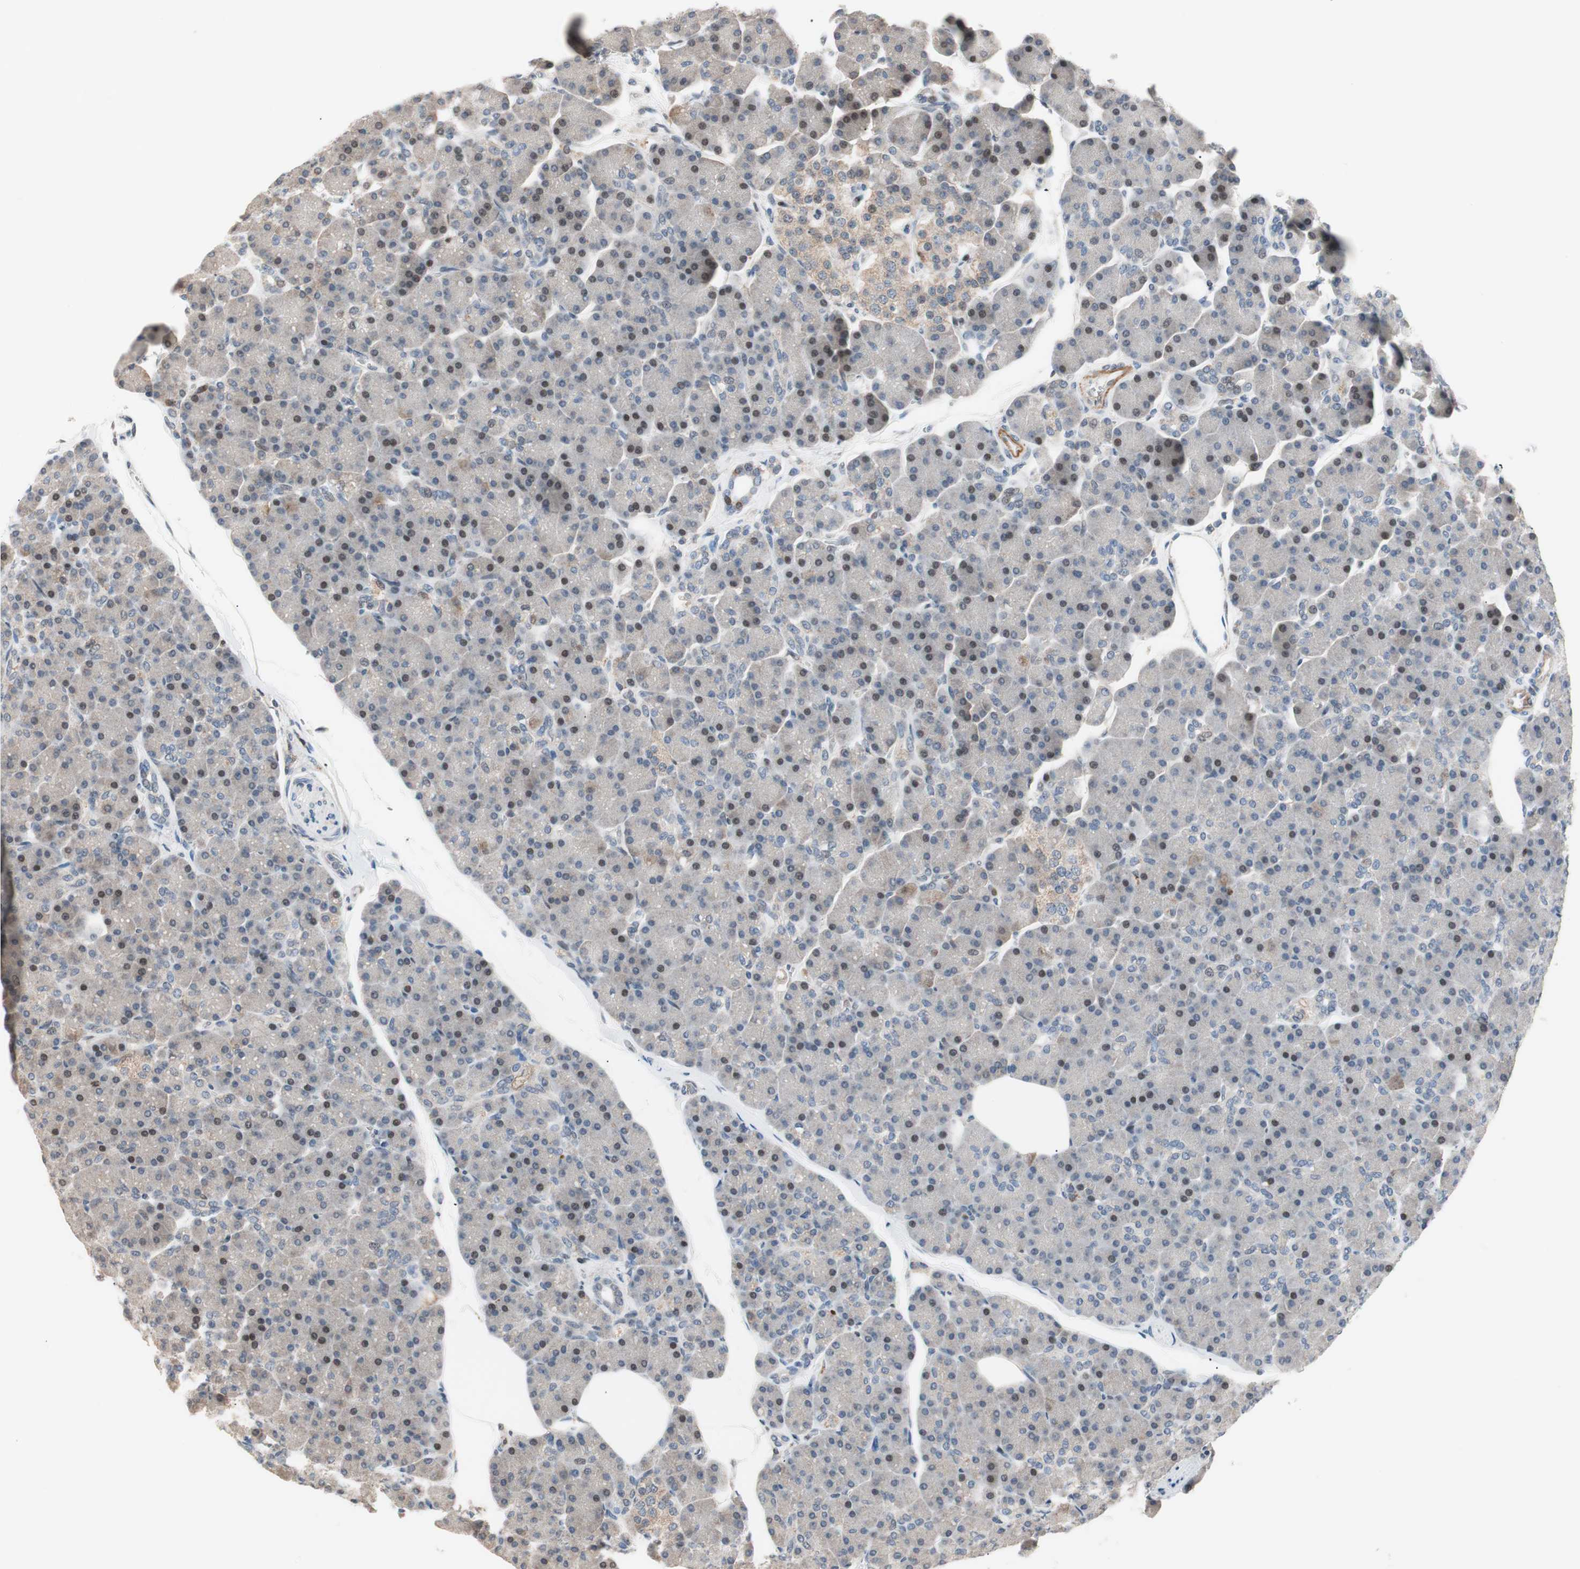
{"staining": {"intensity": "moderate", "quantity": "<25%", "location": "nuclear"}, "tissue": "pancreas", "cell_type": "Exocrine glandular cells", "image_type": "normal", "snomed": [{"axis": "morphology", "description": "Normal tissue, NOS"}, {"axis": "topography", "description": "Pancreas"}], "caption": "Brown immunohistochemical staining in unremarkable pancreas demonstrates moderate nuclear expression in about <25% of exocrine glandular cells. Nuclei are stained in blue.", "gene": "POLH", "patient": {"sex": "female", "age": 43}}